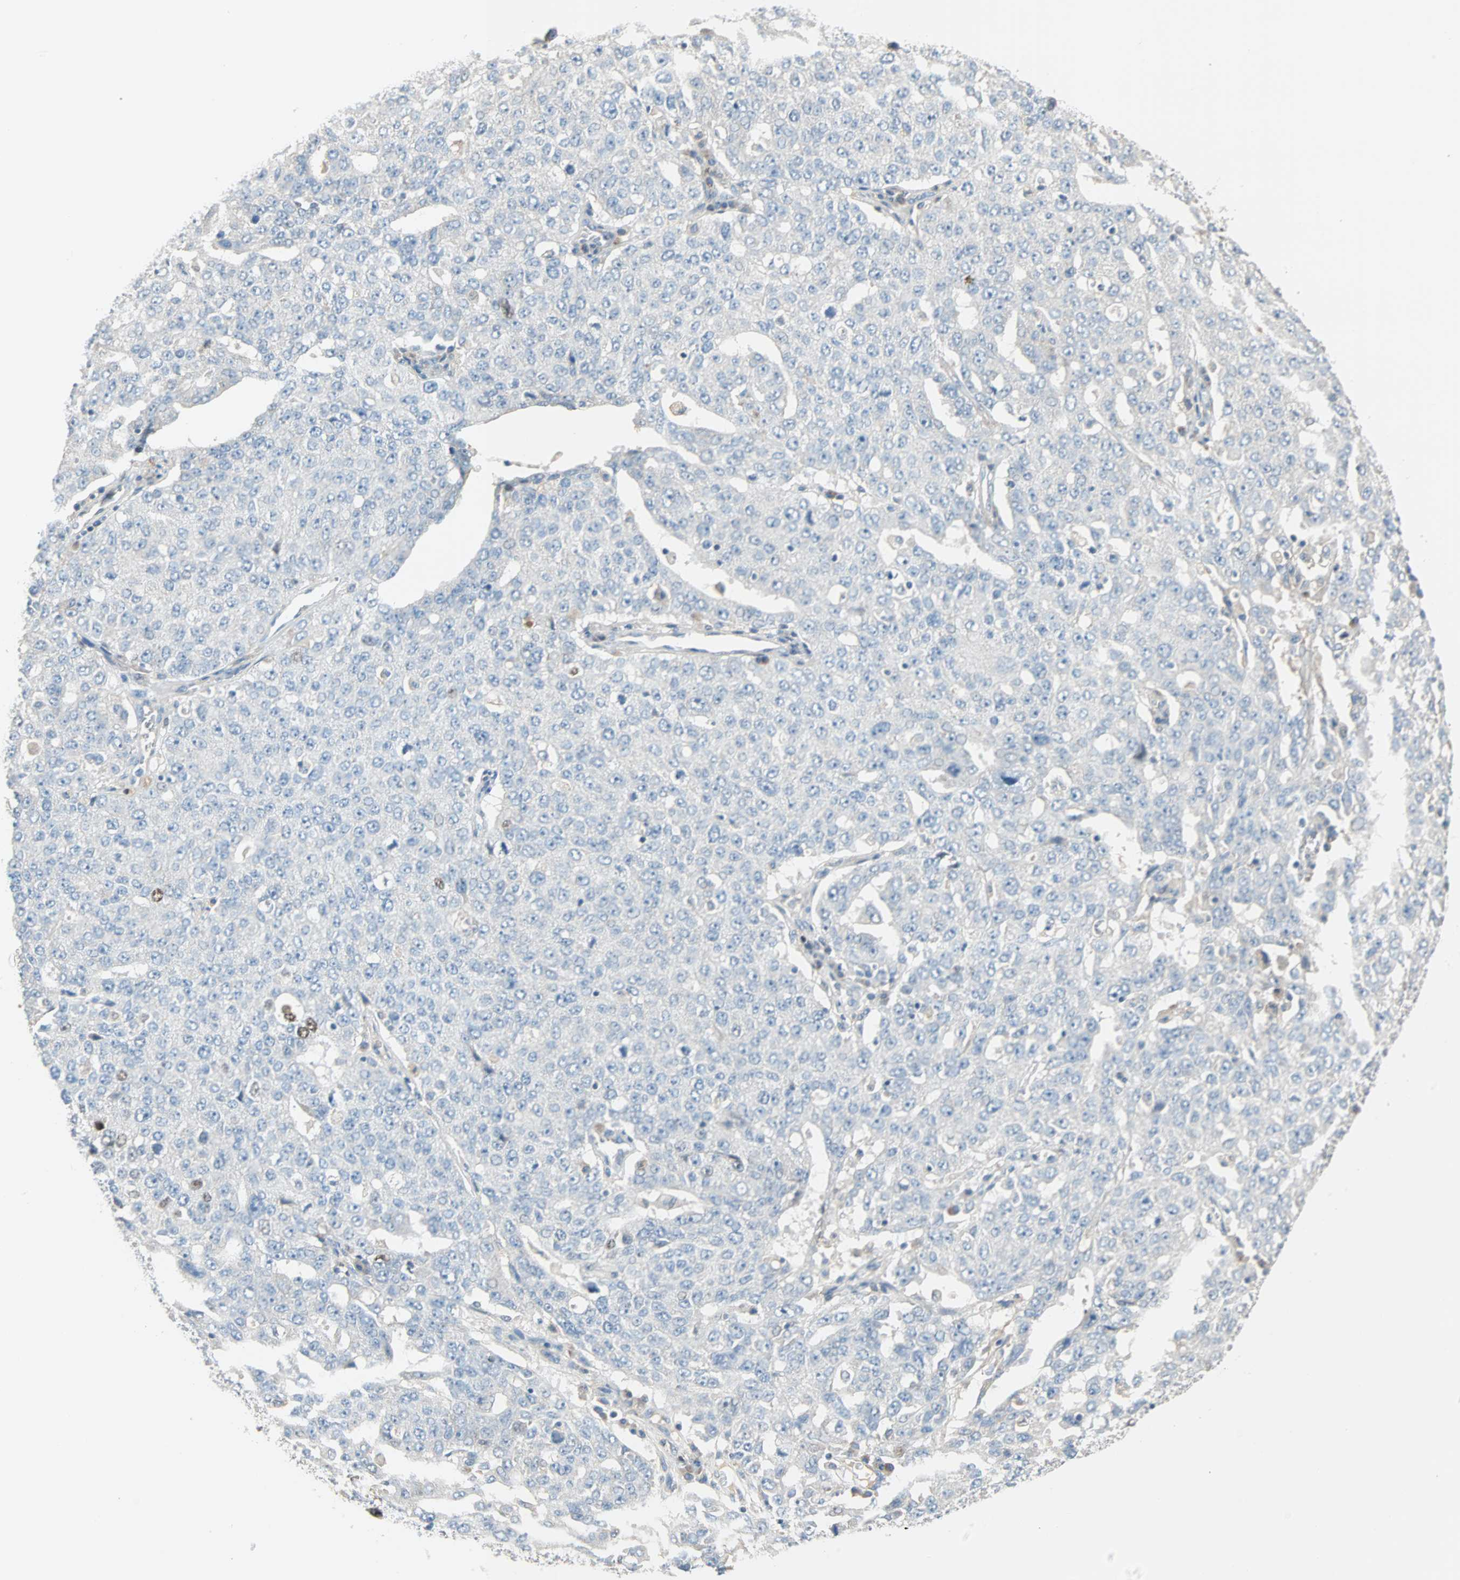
{"staining": {"intensity": "negative", "quantity": "none", "location": "none"}, "tissue": "ovarian cancer", "cell_type": "Tumor cells", "image_type": "cancer", "snomed": [{"axis": "morphology", "description": "Carcinoma, endometroid"}, {"axis": "topography", "description": "Ovary"}], "caption": "Tumor cells show no significant expression in ovarian endometroid carcinoma.", "gene": "ACVRL1", "patient": {"sex": "female", "age": 62}}